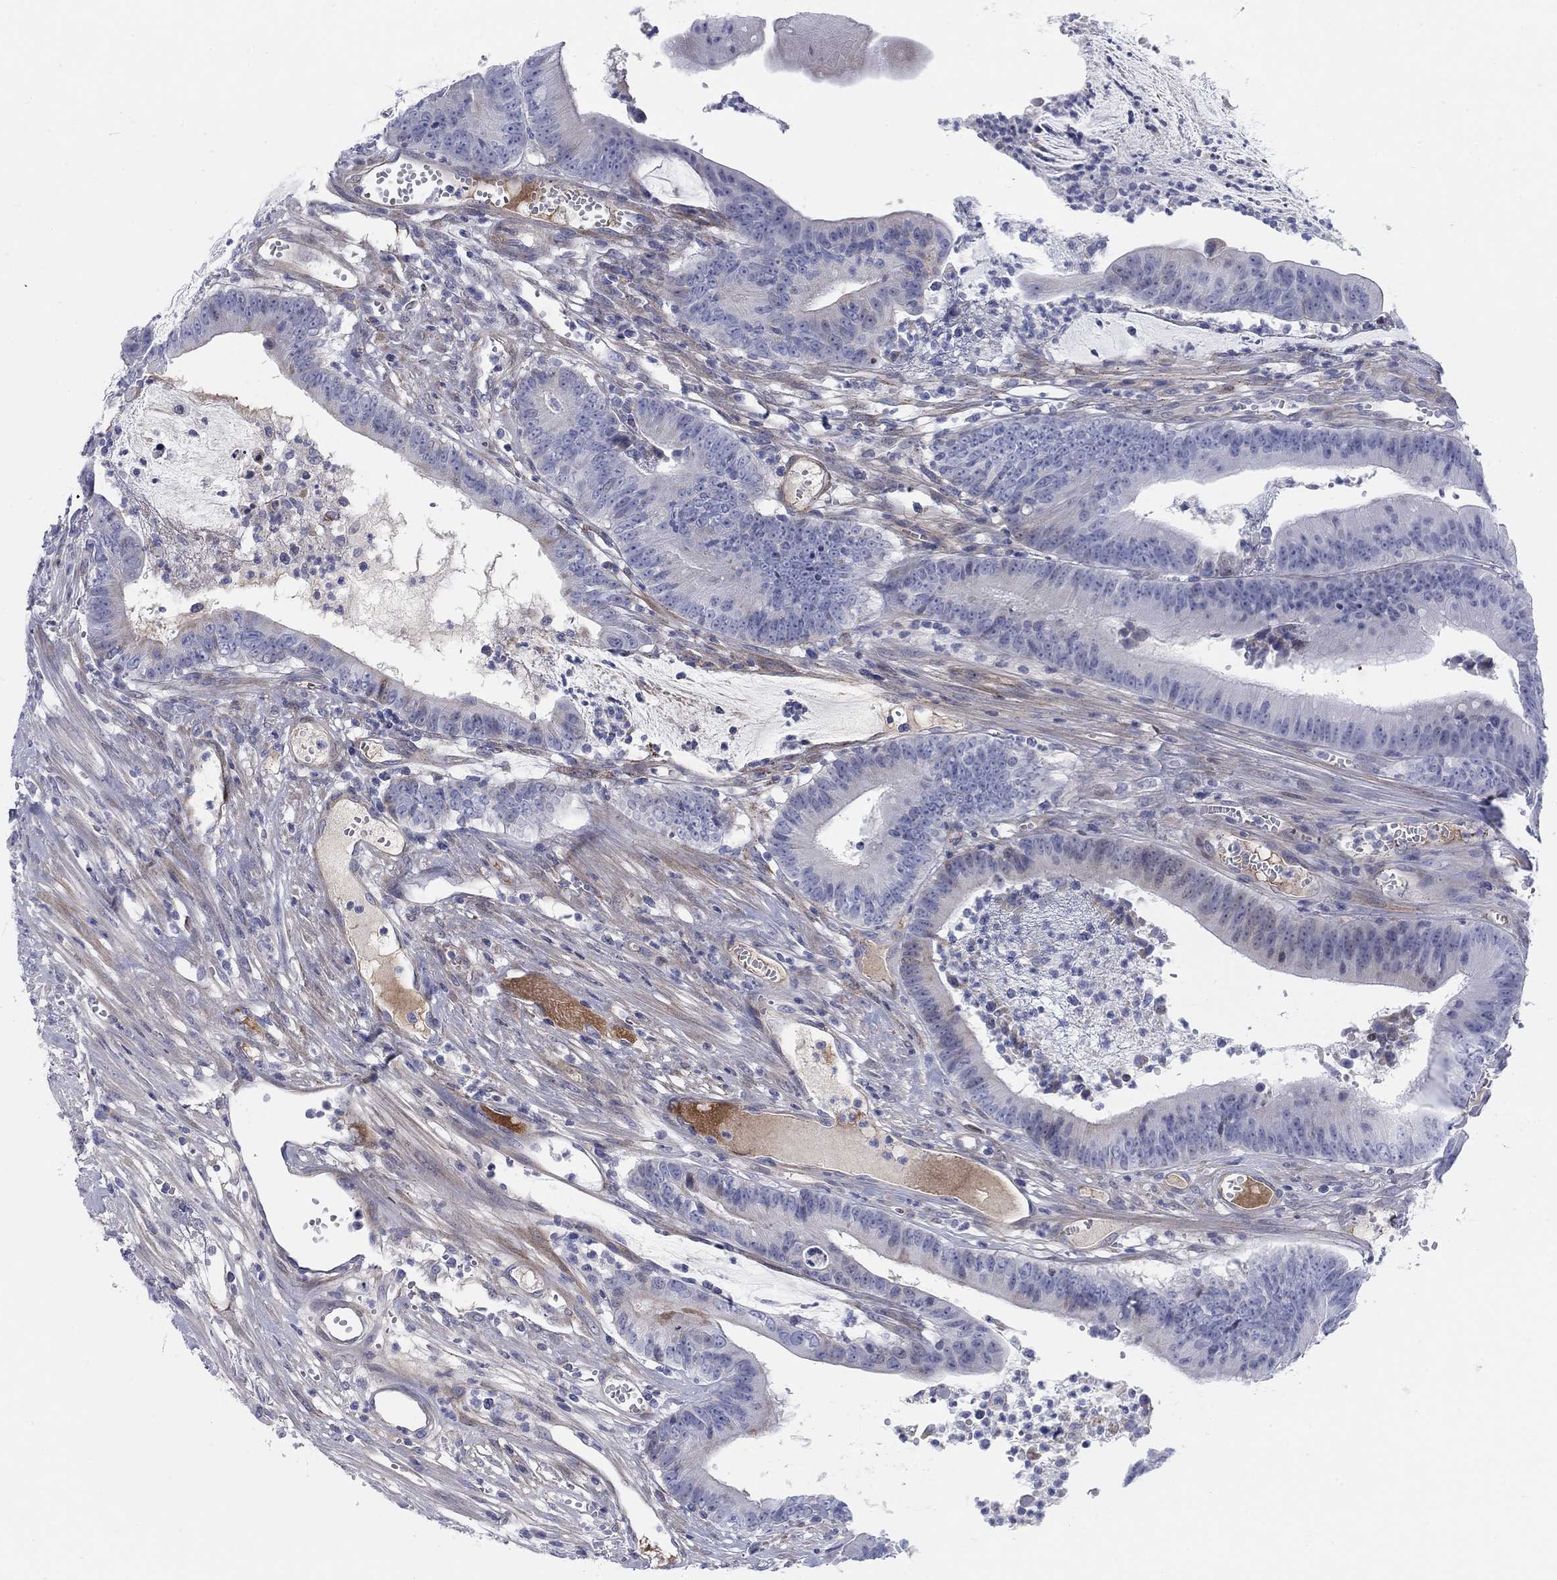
{"staining": {"intensity": "negative", "quantity": "none", "location": "none"}, "tissue": "colorectal cancer", "cell_type": "Tumor cells", "image_type": "cancer", "snomed": [{"axis": "morphology", "description": "Adenocarcinoma, NOS"}, {"axis": "topography", "description": "Colon"}], "caption": "Immunohistochemistry (IHC) photomicrograph of neoplastic tissue: human colorectal cancer stained with DAB demonstrates no significant protein positivity in tumor cells. The staining was performed using DAB to visualize the protein expression in brown, while the nuclei were stained in blue with hematoxylin (Magnification: 20x).", "gene": "HEATR4", "patient": {"sex": "female", "age": 69}}